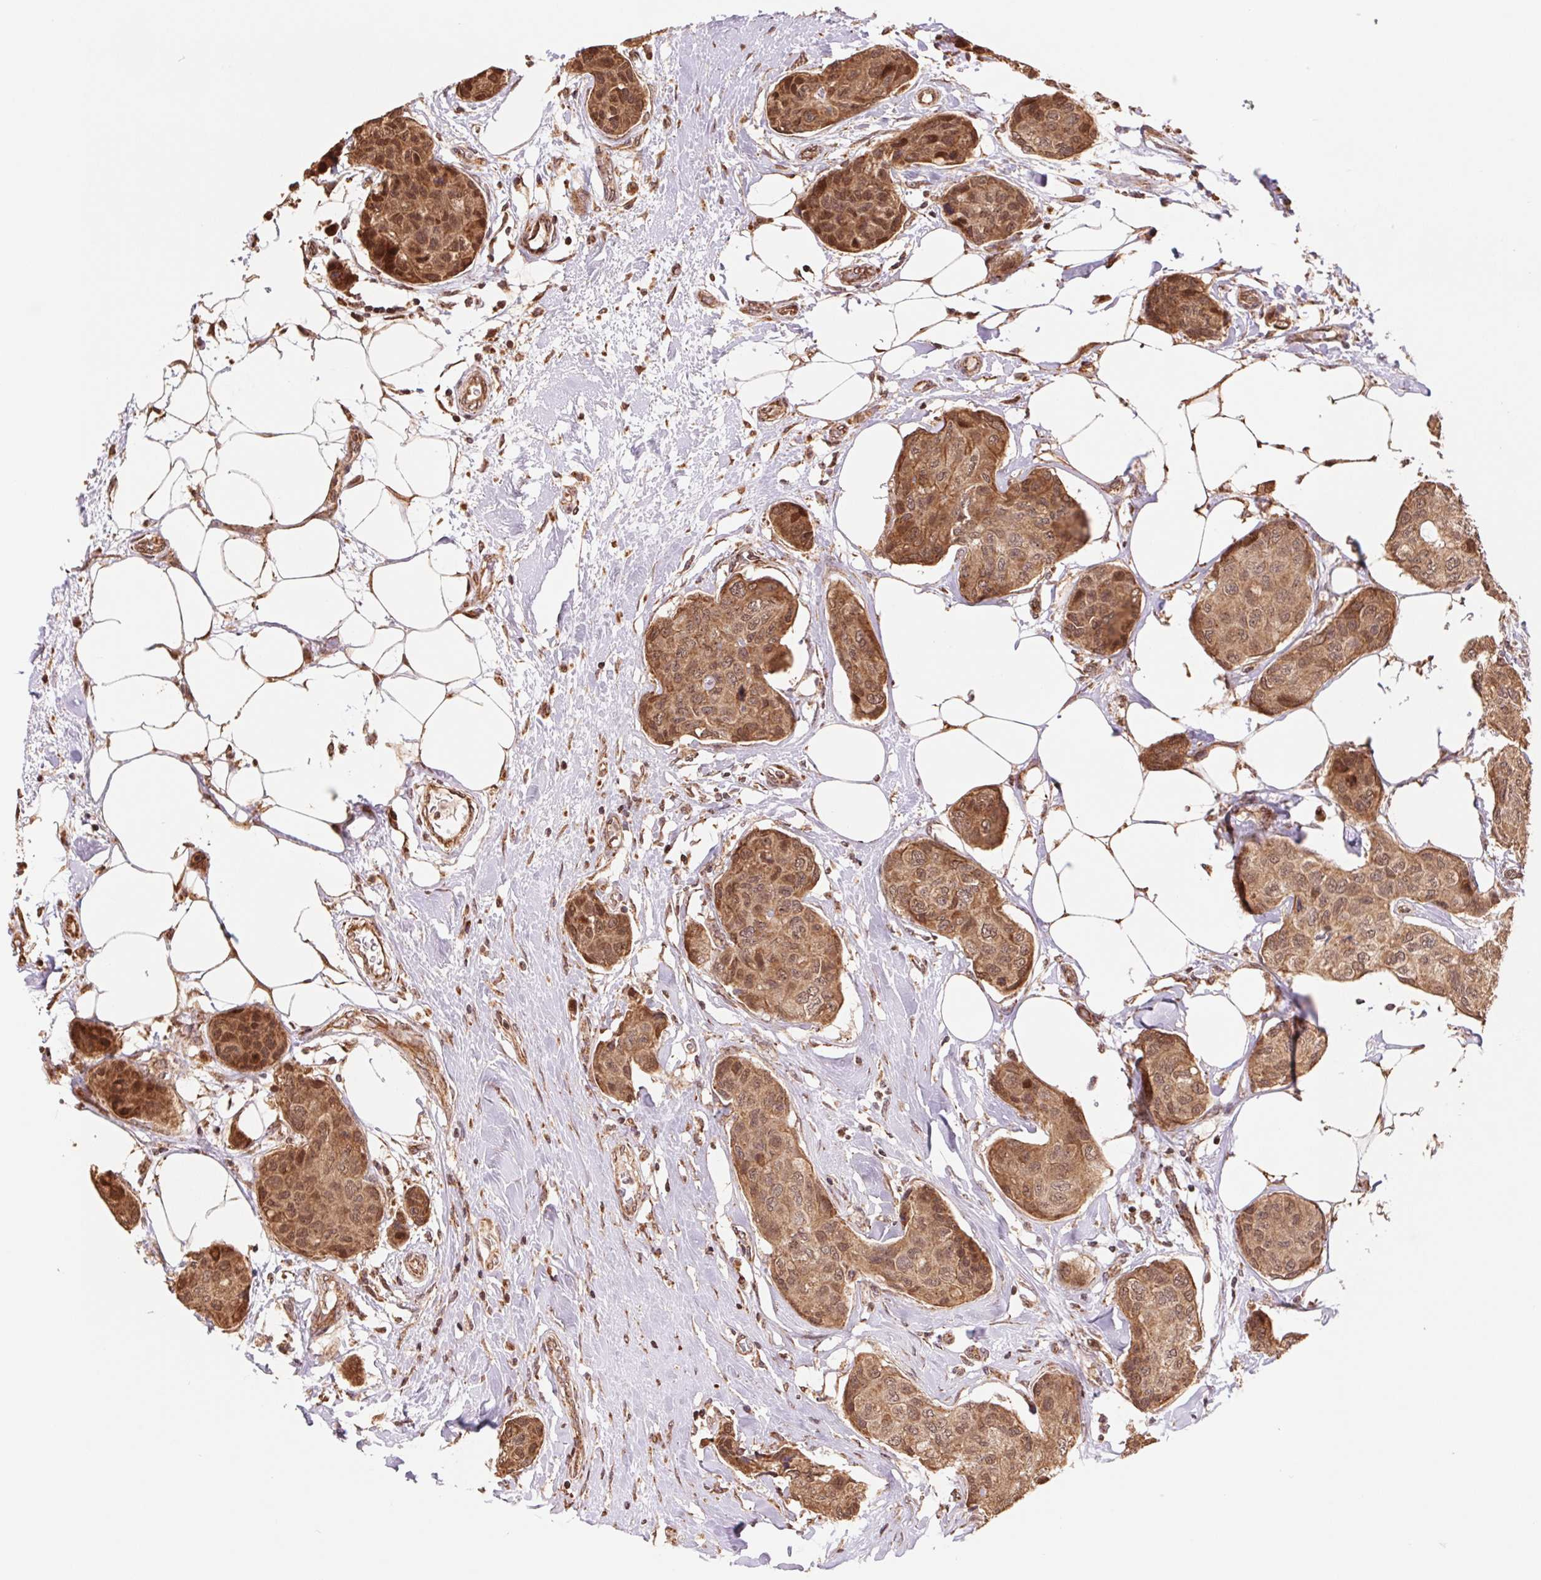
{"staining": {"intensity": "moderate", "quantity": ">75%", "location": "cytoplasmic/membranous,nuclear"}, "tissue": "breast cancer", "cell_type": "Tumor cells", "image_type": "cancer", "snomed": [{"axis": "morphology", "description": "Duct carcinoma"}, {"axis": "topography", "description": "Breast"}], "caption": "High-magnification brightfield microscopy of breast cancer stained with DAB (3,3'-diaminobenzidine) (brown) and counterstained with hematoxylin (blue). tumor cells exhibit moderate cytoplasmic/membranous and nuclear staining is seen in about>75% of cells.", "gene": "PDHA1", "patient": {"sex": "female", "age": 80}}